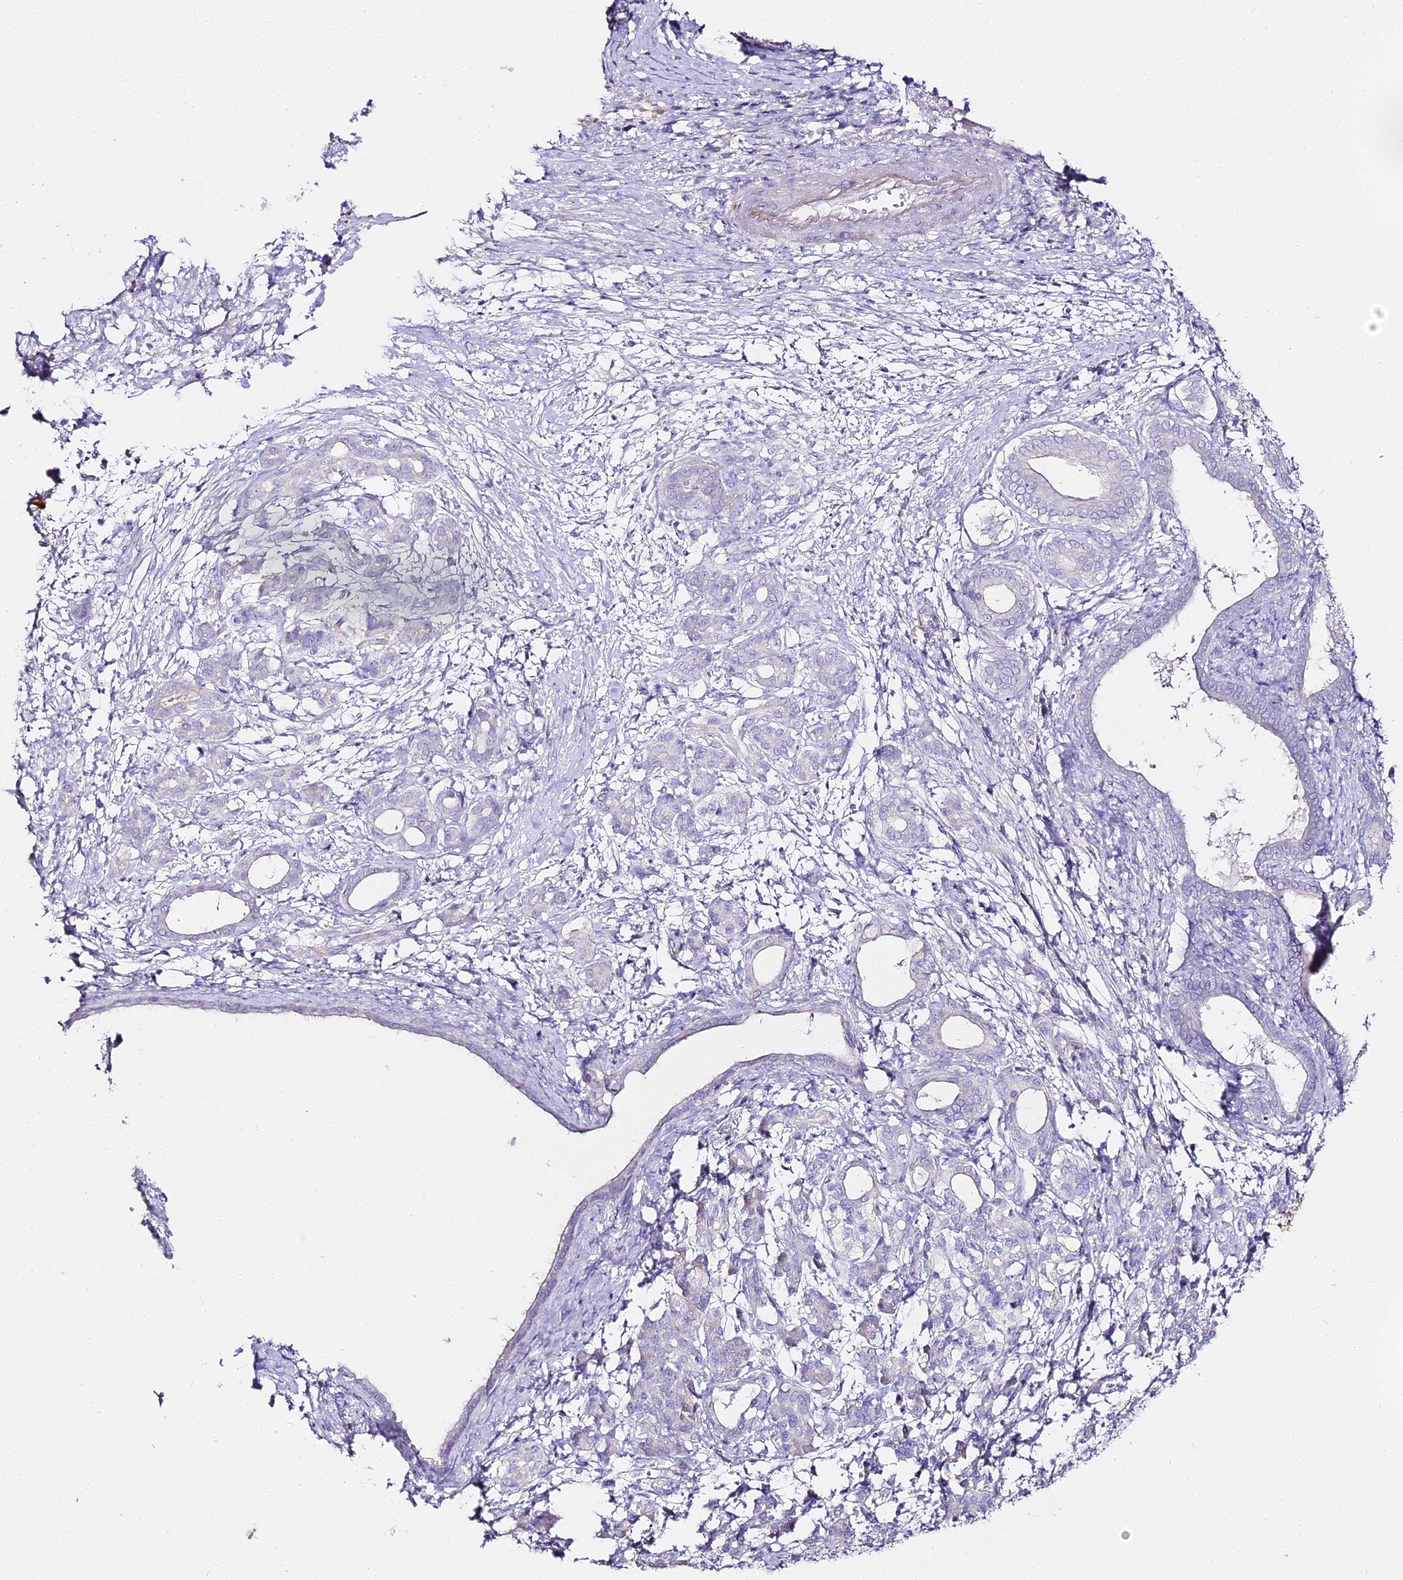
{"staining": {"intensity": "negative", "quantity": "none", "location": "none"}, "tissue": "pancreatic cancer", "cell_type": "Tumor cells", "image_type": "cancer", "snomed": [{"axis": "morphology", "description": "Adenocarcinoma, NOS"}, {"axis": "topography", "description": "Pancreas"}], "caption": "This is an immunohistochemistry image of human pancreatic adenocarcinoma. There is no expression in tumor cells.", "gene": "ALPG", "patient": {"sex": "female", "age": 55}}